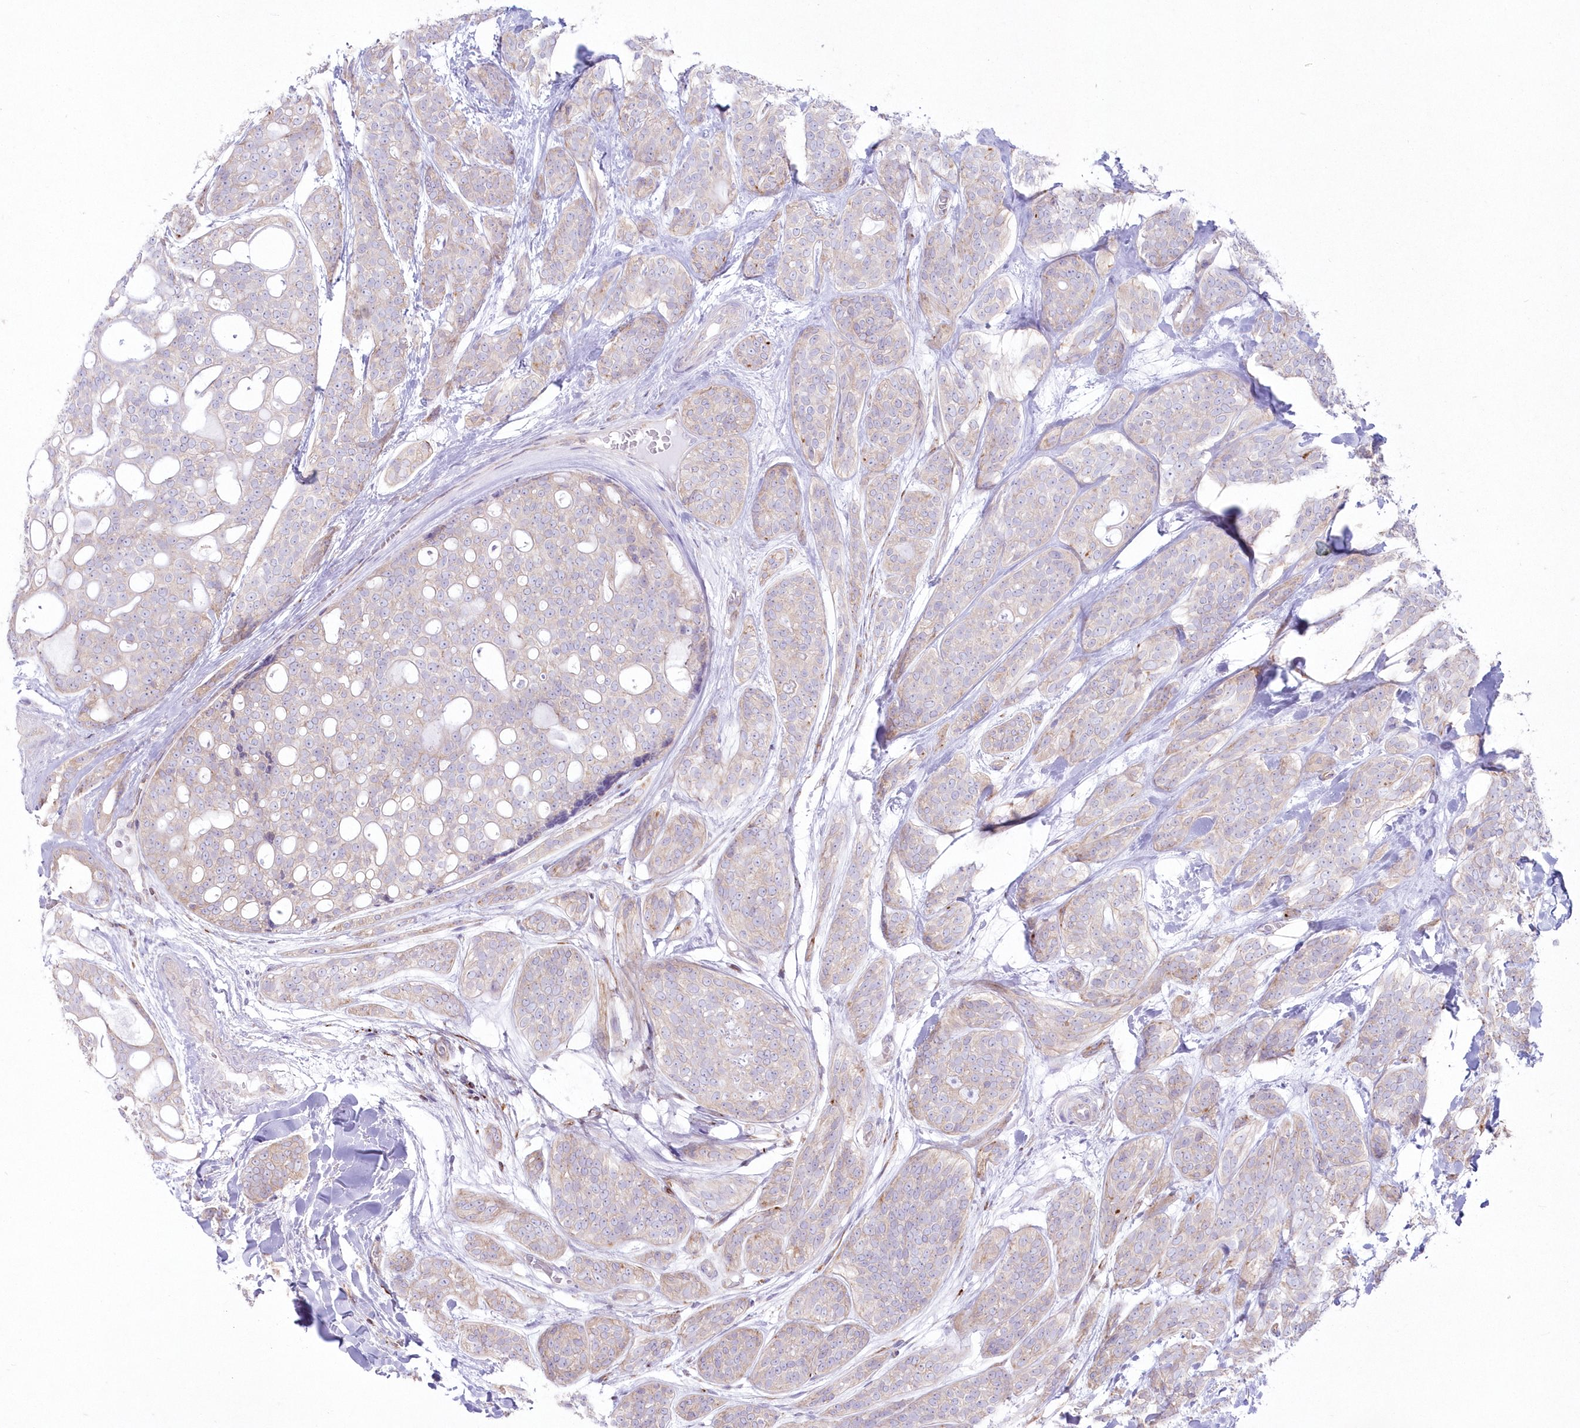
{"staining": {"intensity": "weak", "quantity": "25%-75%", "location": "cytoplasmic/membranous"}, "tissue": "head and neck cancer", "cell_type": "Tumor cells", "image_type": "cancer", "snomed": [{"axis": "morphology", "description": "Adenocarcinoma, NOS"}, {"axis": "topography", "description": "Head-Neck"}], "caption": "The histopathology image demonstrates a brown stain indicating the presence of a protein in the cytoplasmic/membranous of tumor cells in head and neck adenocarcinoma.", "gene": "ZNF843", "patient": {"sex": "male", "age": 66}}